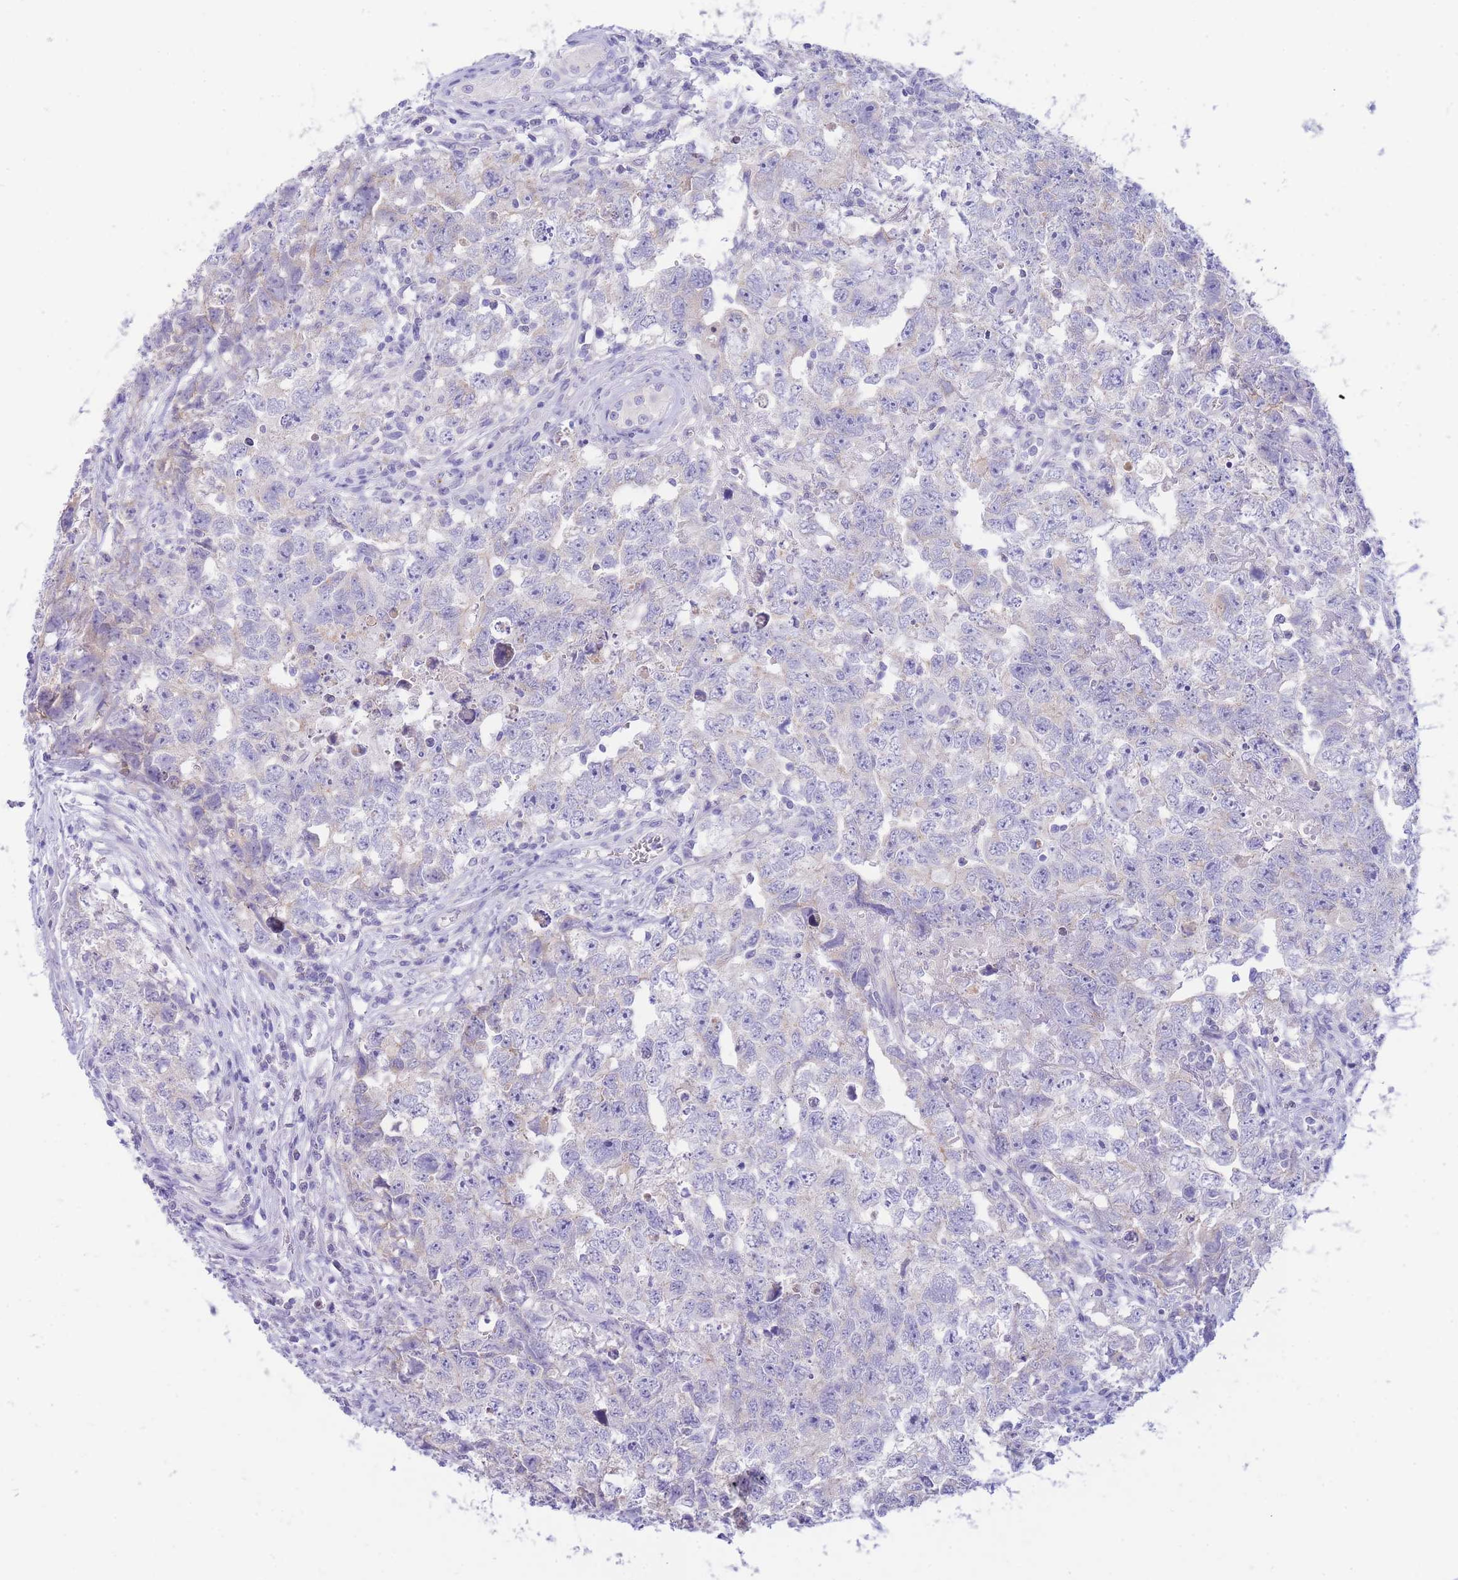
{"staining": {"intensity": "negative", "quantity": "none", "location": "none"}, "tissue": "testis cancer", "cell_type": "Tumor cells", "image_type": "cancer", "snomed": [{"axis": "morphology", "description": "Carcinoma, Embryonal, NOS"}, {"axis": "topography", "description": "Testis"}], "caption": "Testis cancer (embryonal carcinoma) was stained to show a protein in brown. There is no significant staining in tumor cells.", "gene": "PCDHB3", "patient": {"sex": "male", "age": 22}}